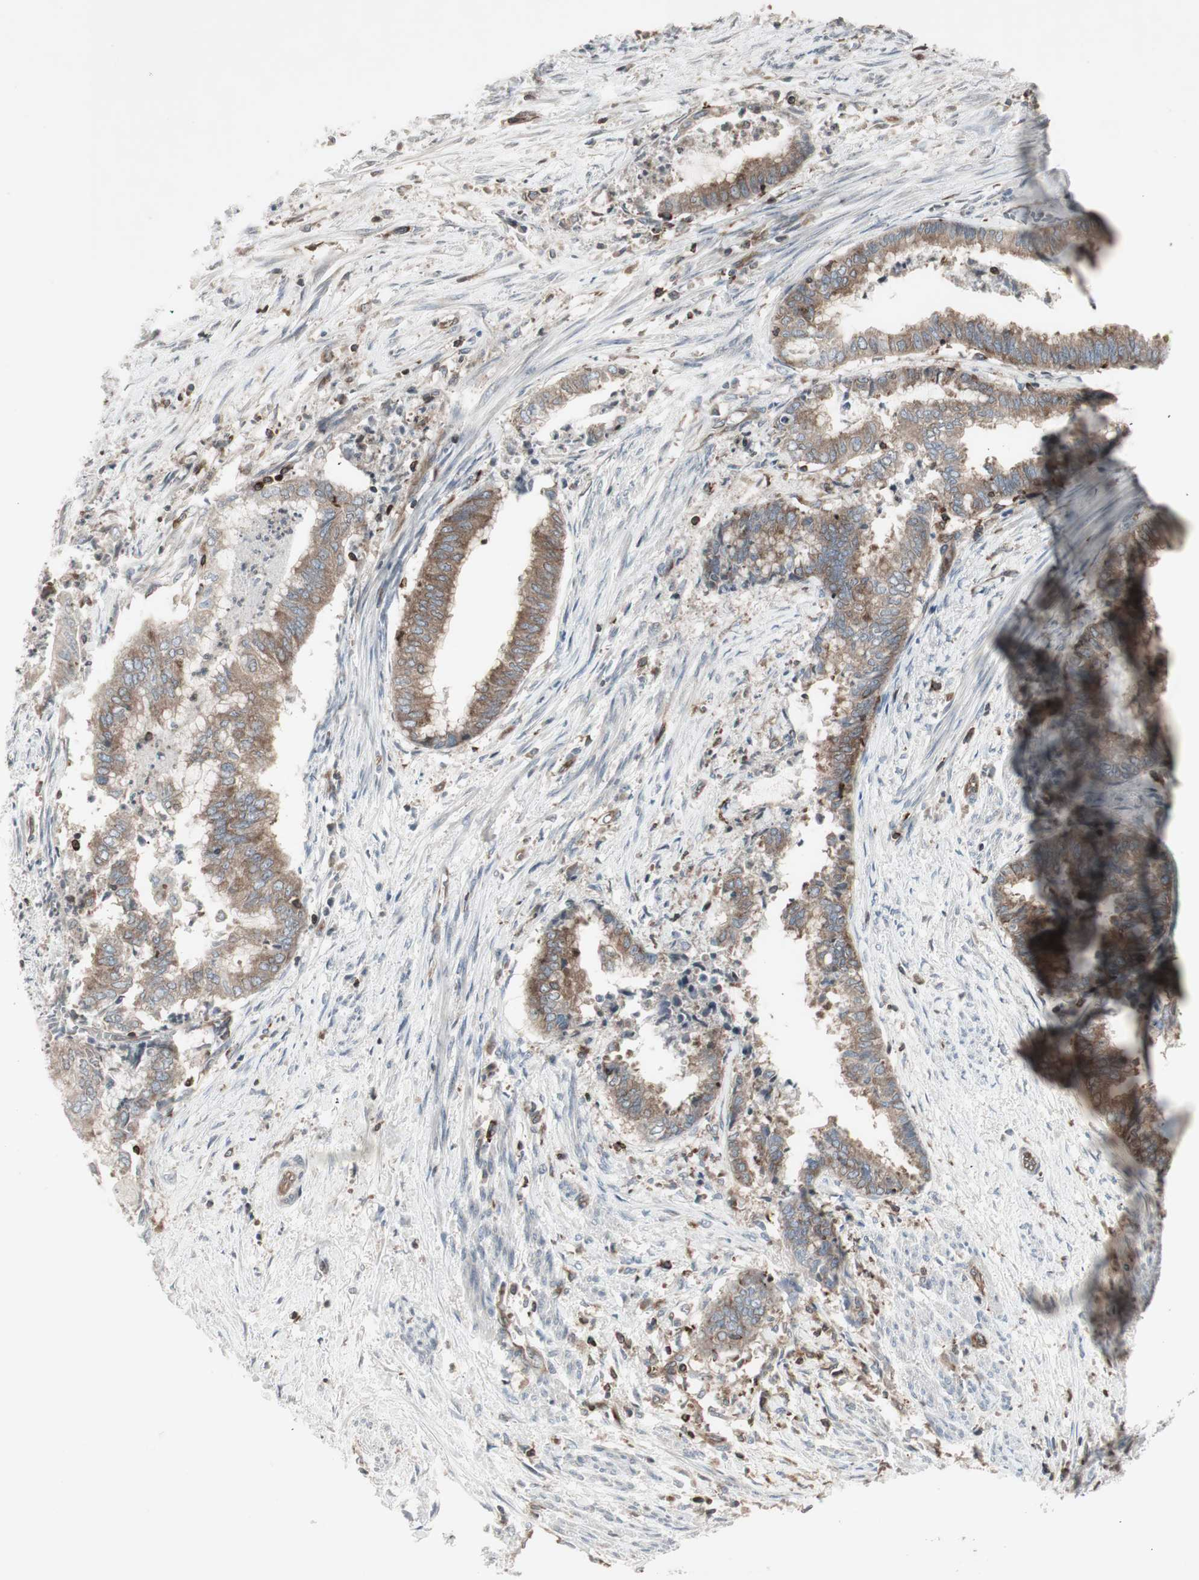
{"staining": {"intensity": "moderate", "quantity": "25%-75%", "location": "cytoplasmic/membranous"}, "tissue": "endometrial cancer", "cell_type": "Tumor cells", "image_type": "cancer", "snomed": [{"axis": "morphology", "description": "Necrosis, NOS"}, {"axis": "morphology", "description": "Adenocarcinoma, NOS"}, {"axis": "topography", "description": "Endometrium"}], "caption": "The micrograph exhibits immunohistochemical staining of endometrial adenocarcinoma. There is moderate cytoplasmic/membranous staining is seen in approximately 25%-75% of tumor cells.", "gene": "ARHGEF1", "patient": {"sex": "female", "age": 79}}